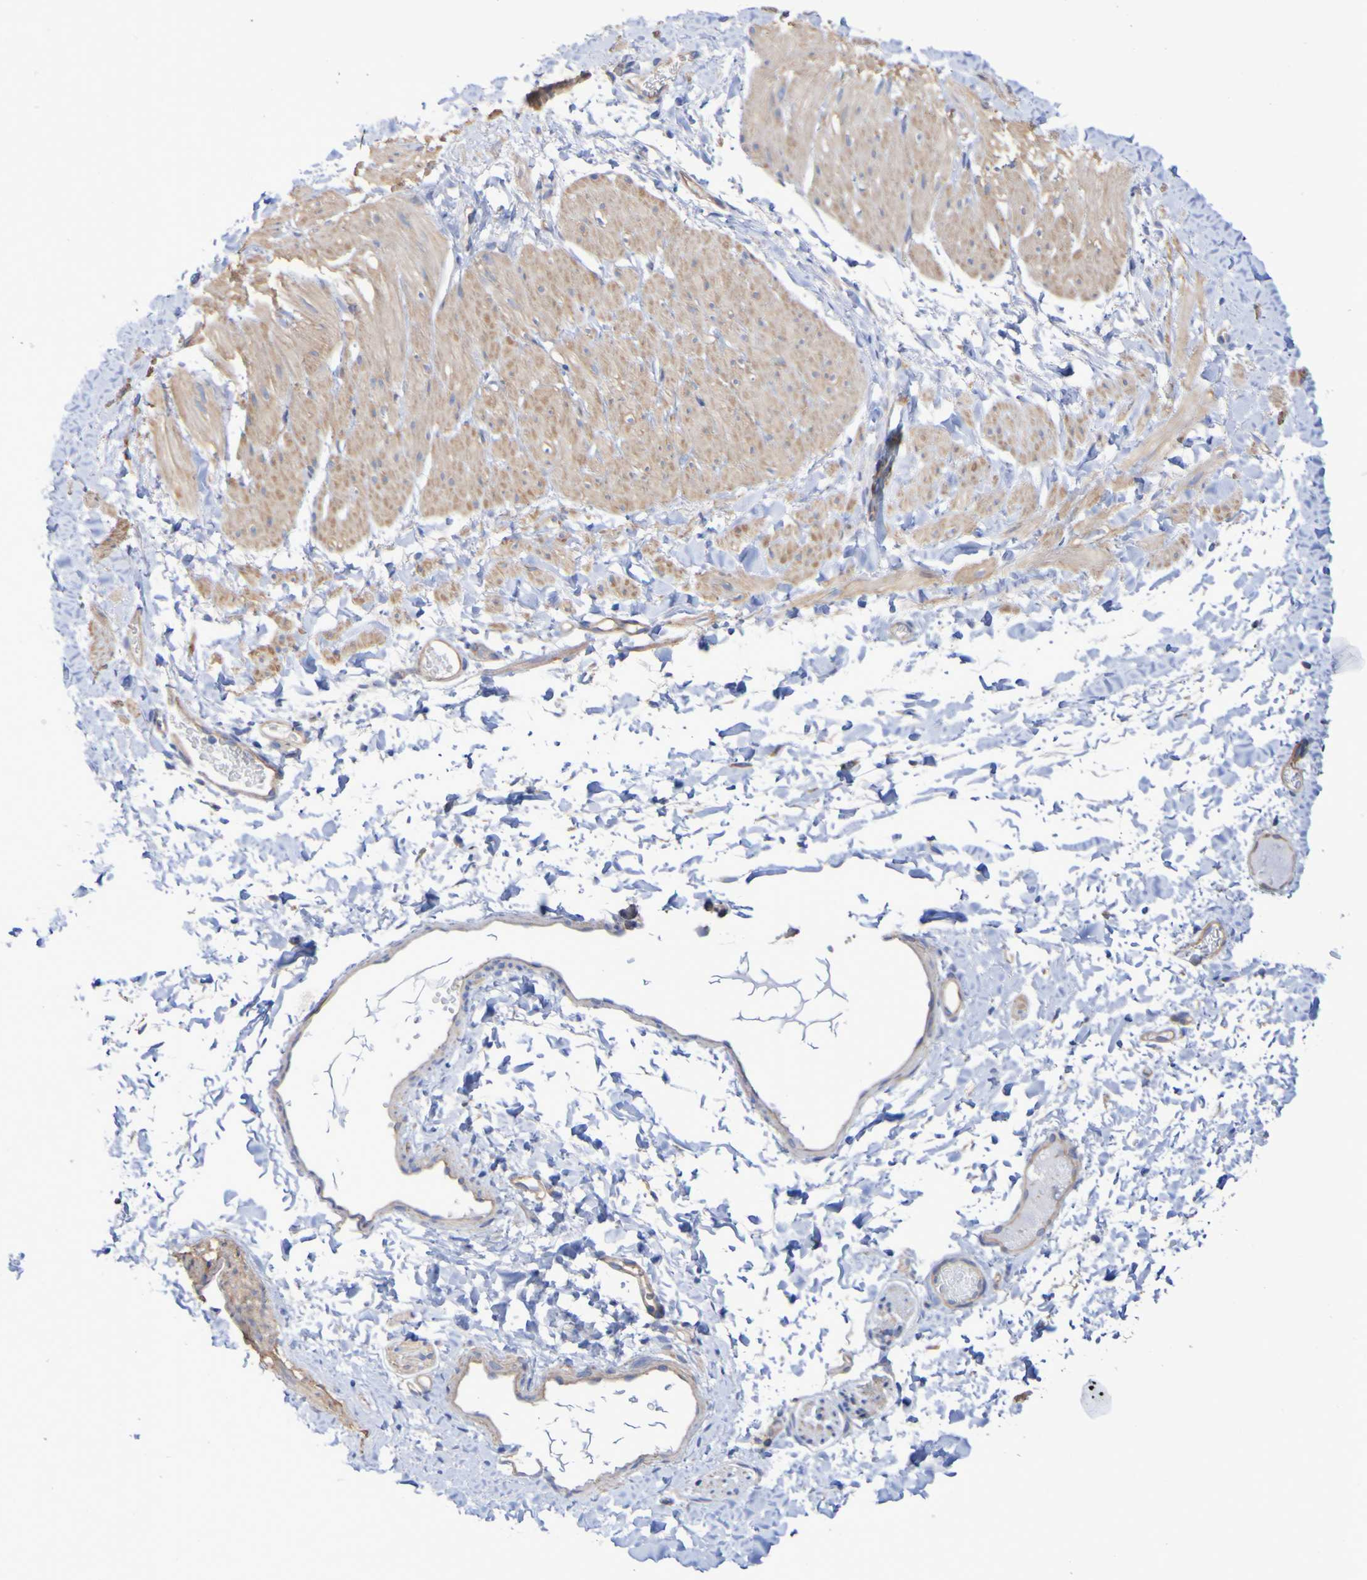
{"staining": {"intensity": "weak", "quantity": "25%-75%", "location": "cytoplasmic/membranous"}, "tissue": "smooth muscle", "cell_type": "Smooth muscle cells", "image_type": "normal", "snomed": [{"axis": "morphology", "description": "Normal tissue, NOS"}, {"axis": "topography", "description": "Smooth muscle"}], "caption": "Smooth muscle cells reveal low levels of weak cytoplasmic/membranous expression in about 25%-75% of cells in benign human smooth muscle.", "gene": "SYNJ1", "patient": {"sex": "male", "age": 16}}